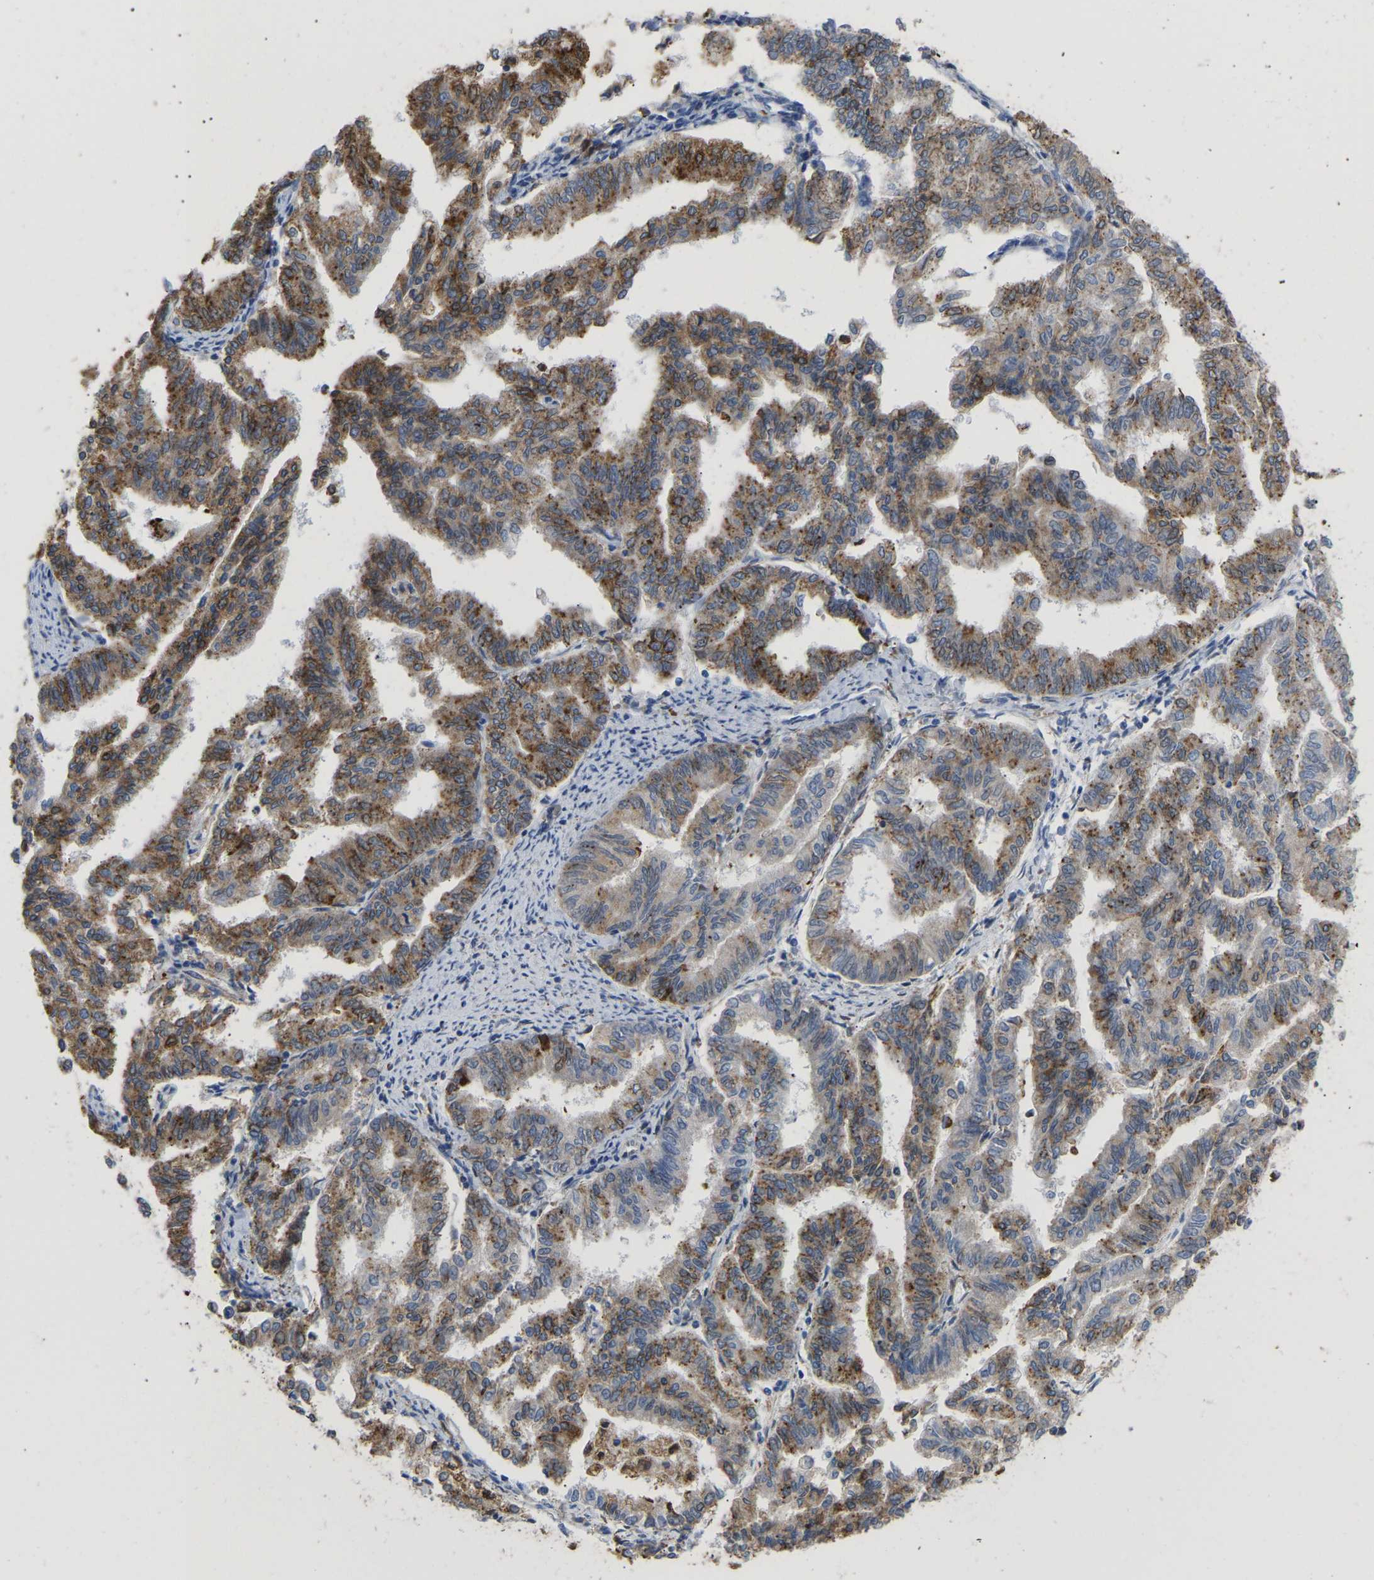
{"staining": {"intensity": "moderate", "quantity": ">75%", "location": "cytoplasmic/membranous"}, "tissue": "endometrial cancer", "cell_type": "Tumor cells", "image_type": "cancer", "snomed": [{"axis": "morphology", "description": "Adenocarcinoma, NOS"}, {"axis": "topography", "description": "Endometrium"}], "caption": "IHC of endometrial adenocarcinoma shows medium levels of moderate cytoplasmic/membranous staining in about >75% of tumor cells.", "gene": "P4HB", "patient": {"sex": "female", "age": 79}}